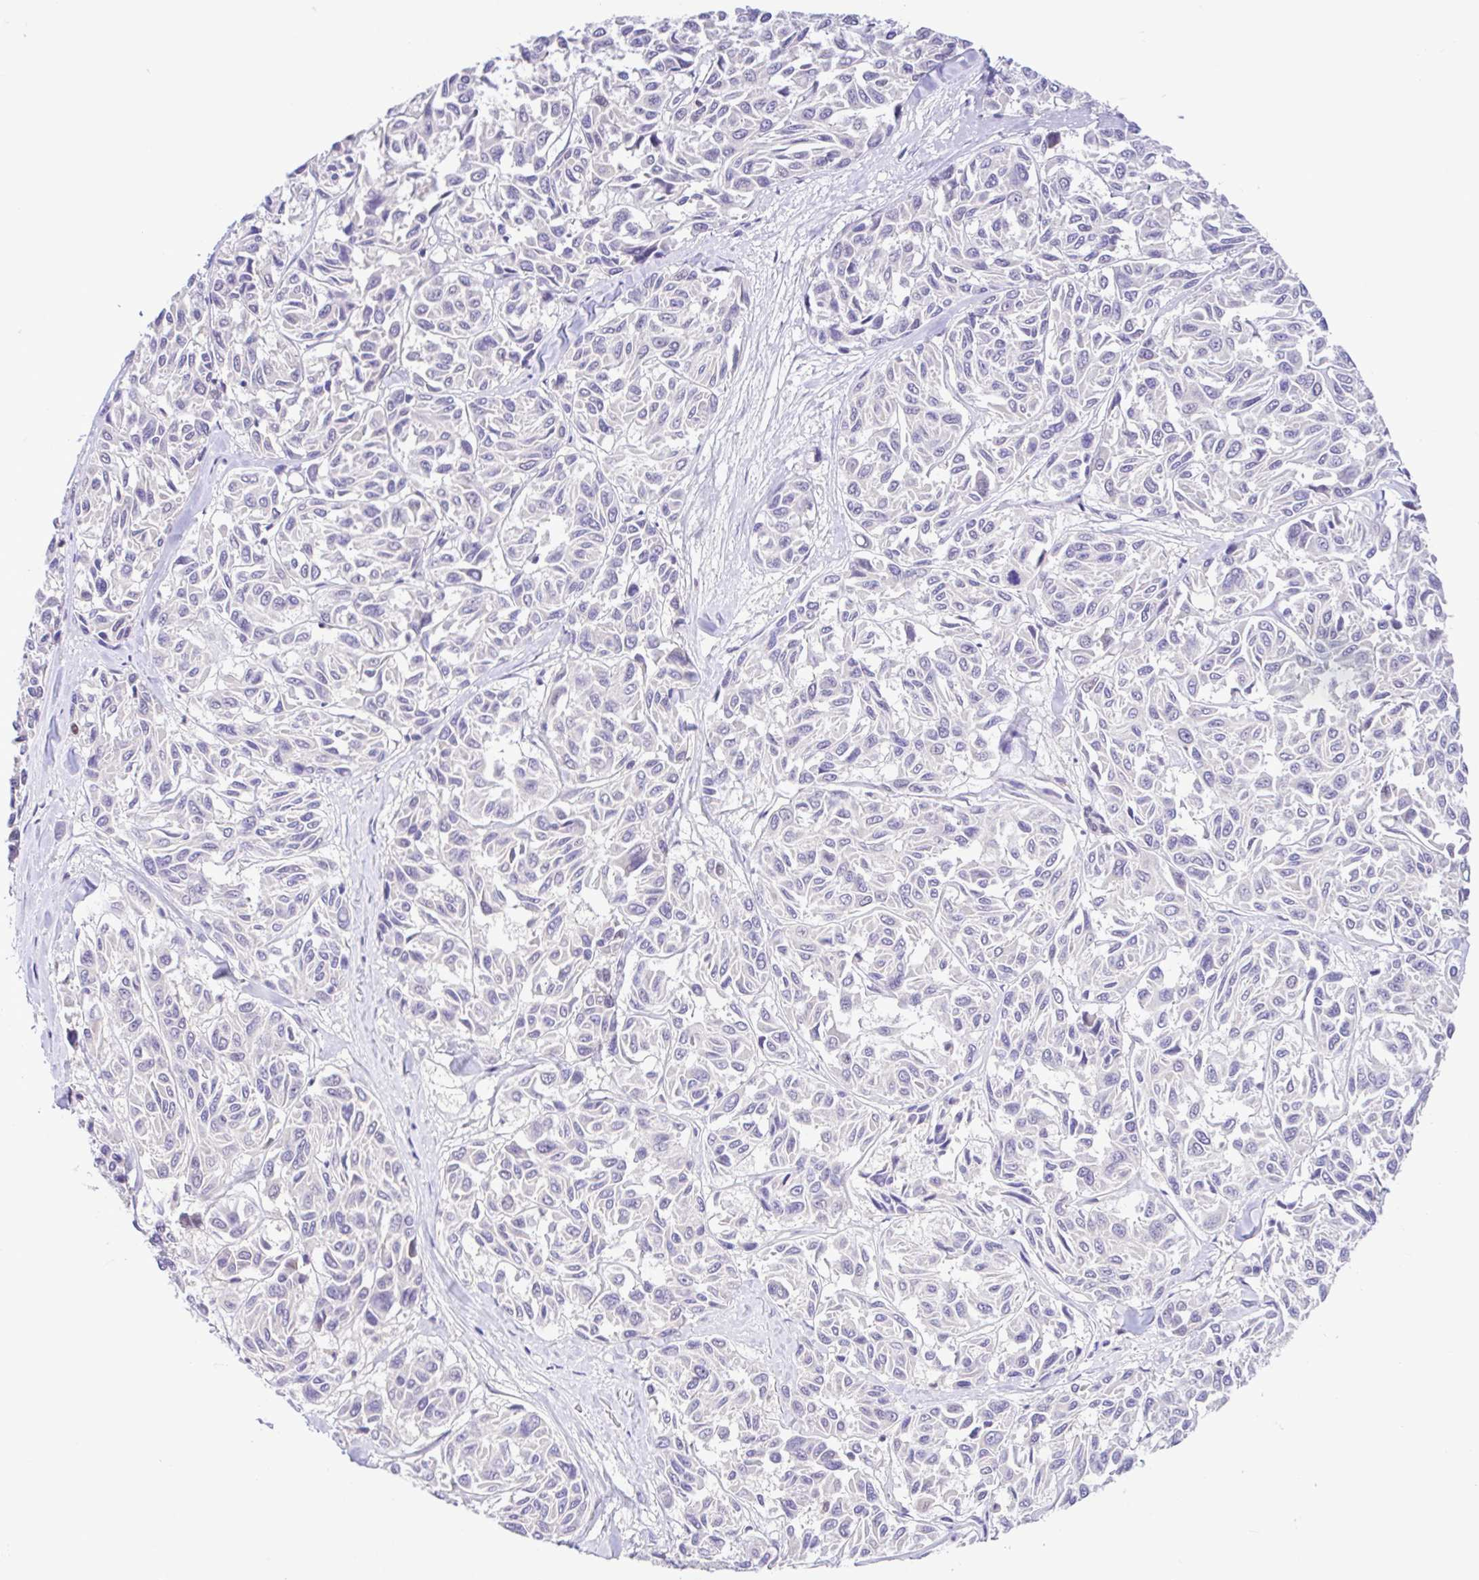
{"staining": {"intensity": "negative", "quantity": "none", "location": "none"}, "tissue": "melanoma", "cell_type": "Tumor cells", "image_type": "cancer", "snomed": [{"axis": "morphology", "description": "Malignant melanoma, NOS"}, {"axis": "topography", "description": "Skin"}], "caption": "DAB immunohistochemical staining of human melanoma displays no significant positivity in tumor cells. The staining is performed using DAB (3,3'-diaminobenzidine) brown chromogen with nuclei counter-stained in using hematoxylin.", "gene": "ANO4", "patient": {"sex": "female", "age": 66}}